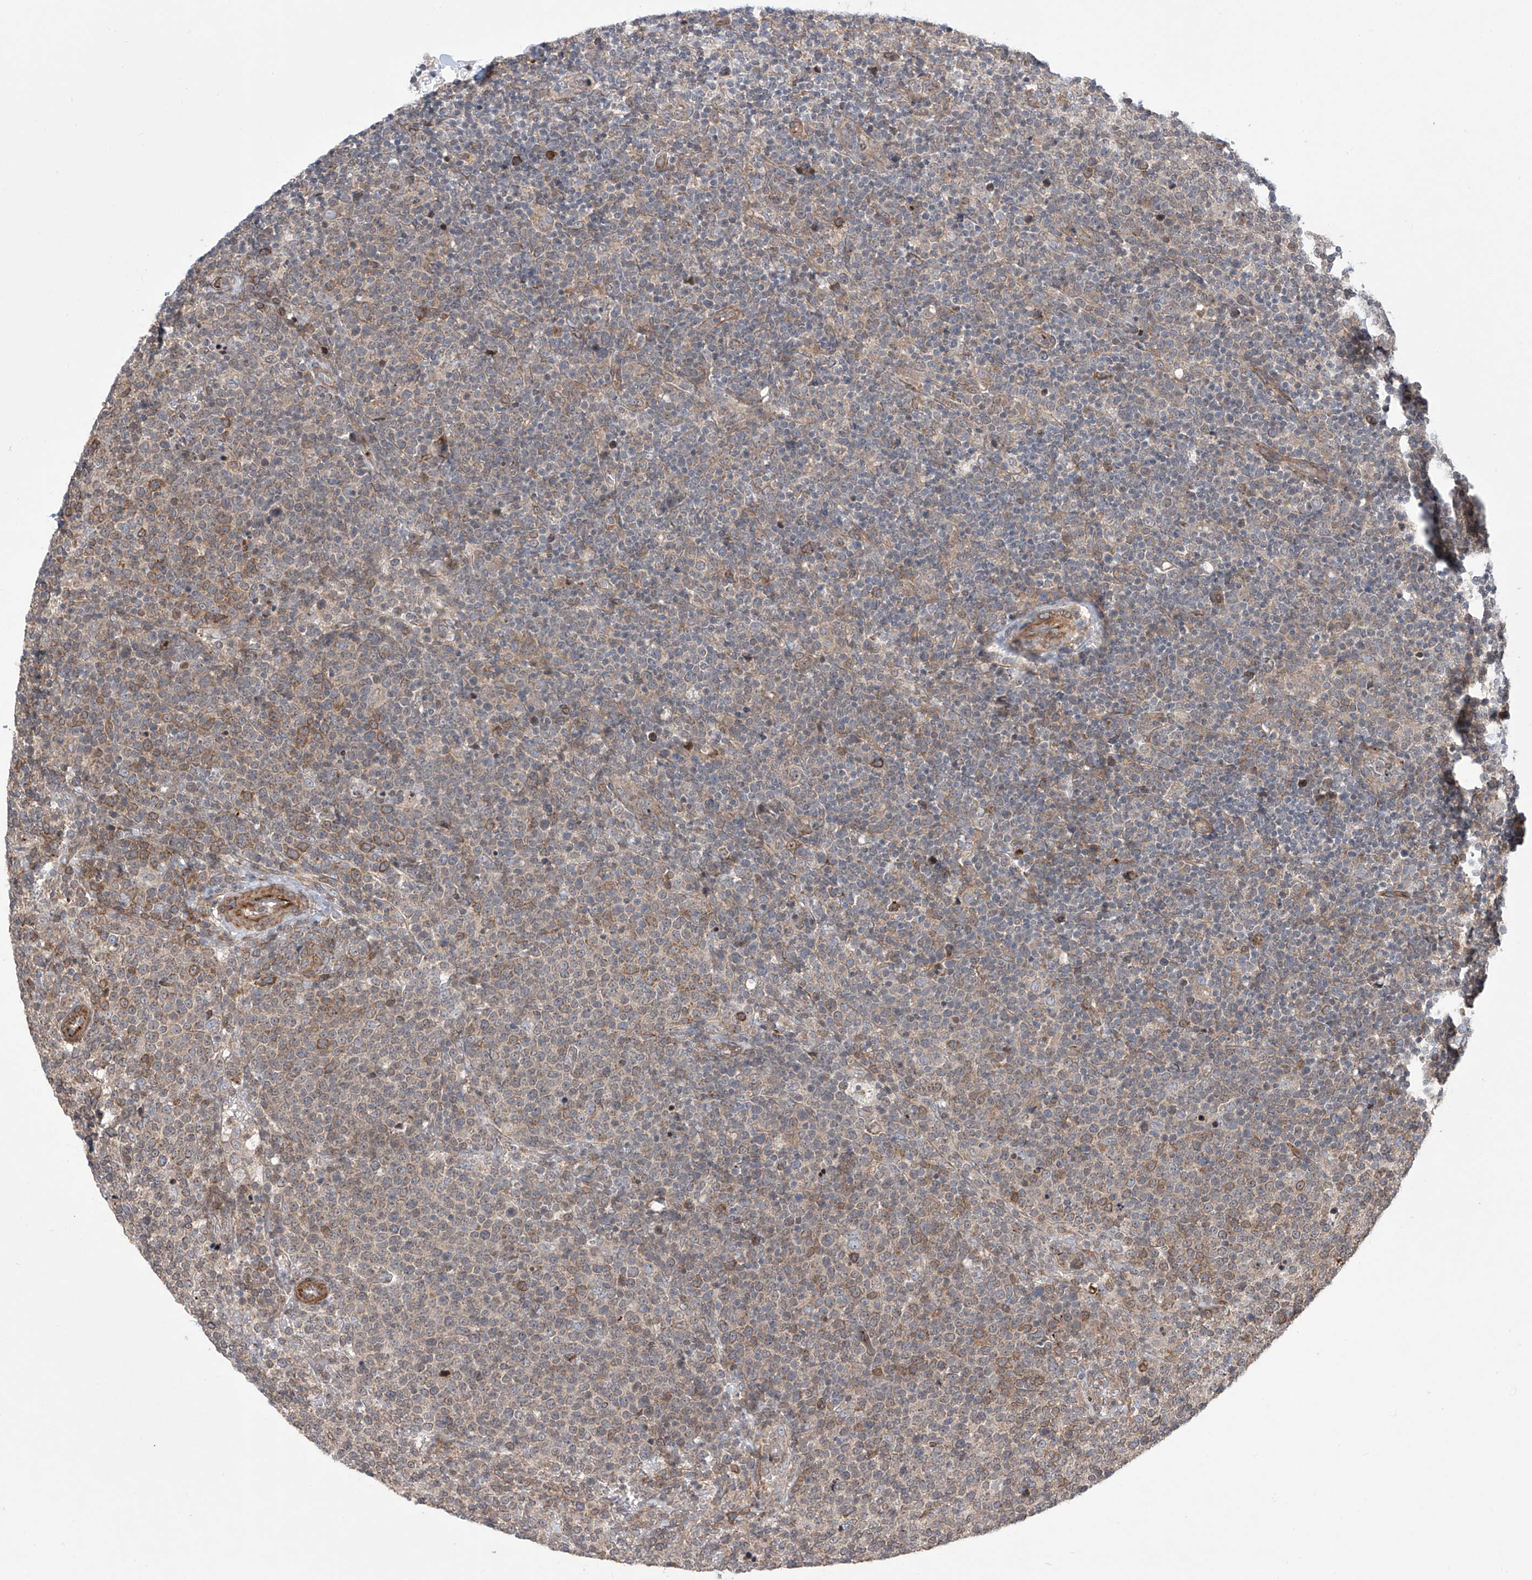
{"staining": {"intensity": "moderate", "quantity": "<25%", "location": "cytoplasmic/membranous"}, "tissue": "lymphoma", "cell_type": "Tumor cells", "image_type": "cancer", "snomed": [{"axis": "morphology", "description": "Malignant lymphoma, non-Hodgkin's type, High grade"}, {"axis": "topography", "description": "Lymph node"}], "caption": "Tumor cells exhibit low levels of moderate cytoplasmic/membranous positivity in approximately <25% of cells in malignant lymphoma, non-Hodgkin's type (high-grade).", "gene": "APAF1", "patient": {"sex": "male", "age": 61}}